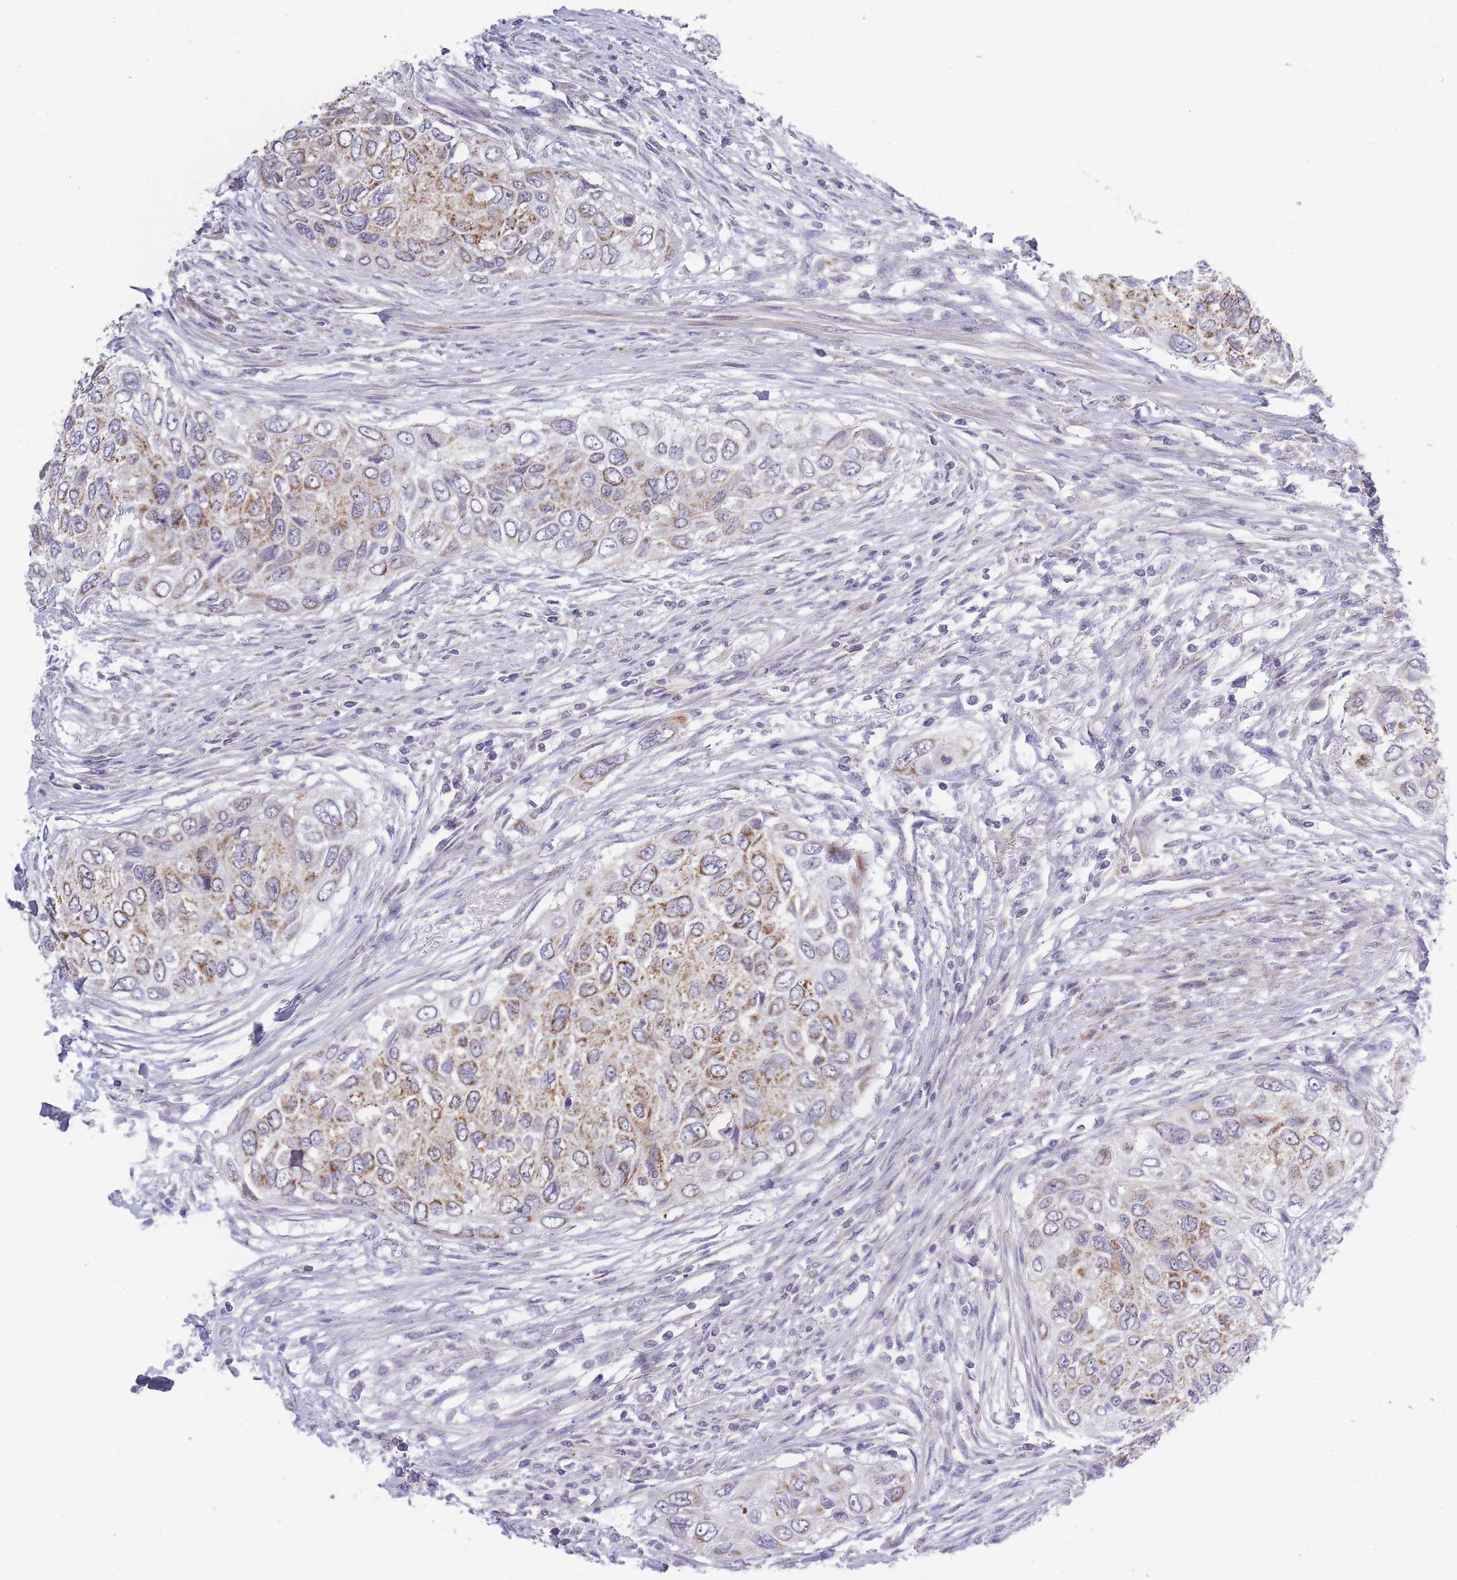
{"staining": {"intensity": "moderate", "quantity": ">75%", "location": "cytoplasmic/membranous"}, "tissue": "urothelial cancer", "cell_type": "Tumor cells", "image_type": "cancer", "snomed": [{"axis": "morphology", "description": "Urothelial carcinoma, High grade"}, {"axis": "topography", "description": "Urinary bladder"}], "caption": "Immunohistochemistry image of human urothelial cancer stained for a protein (brown), which reveals medium levels of moderate cytoplasmic/membranous expression in about >75% of tumor cells.", "gene": "ZBTB24", "patient": {"sex": "female", "age": 60}}